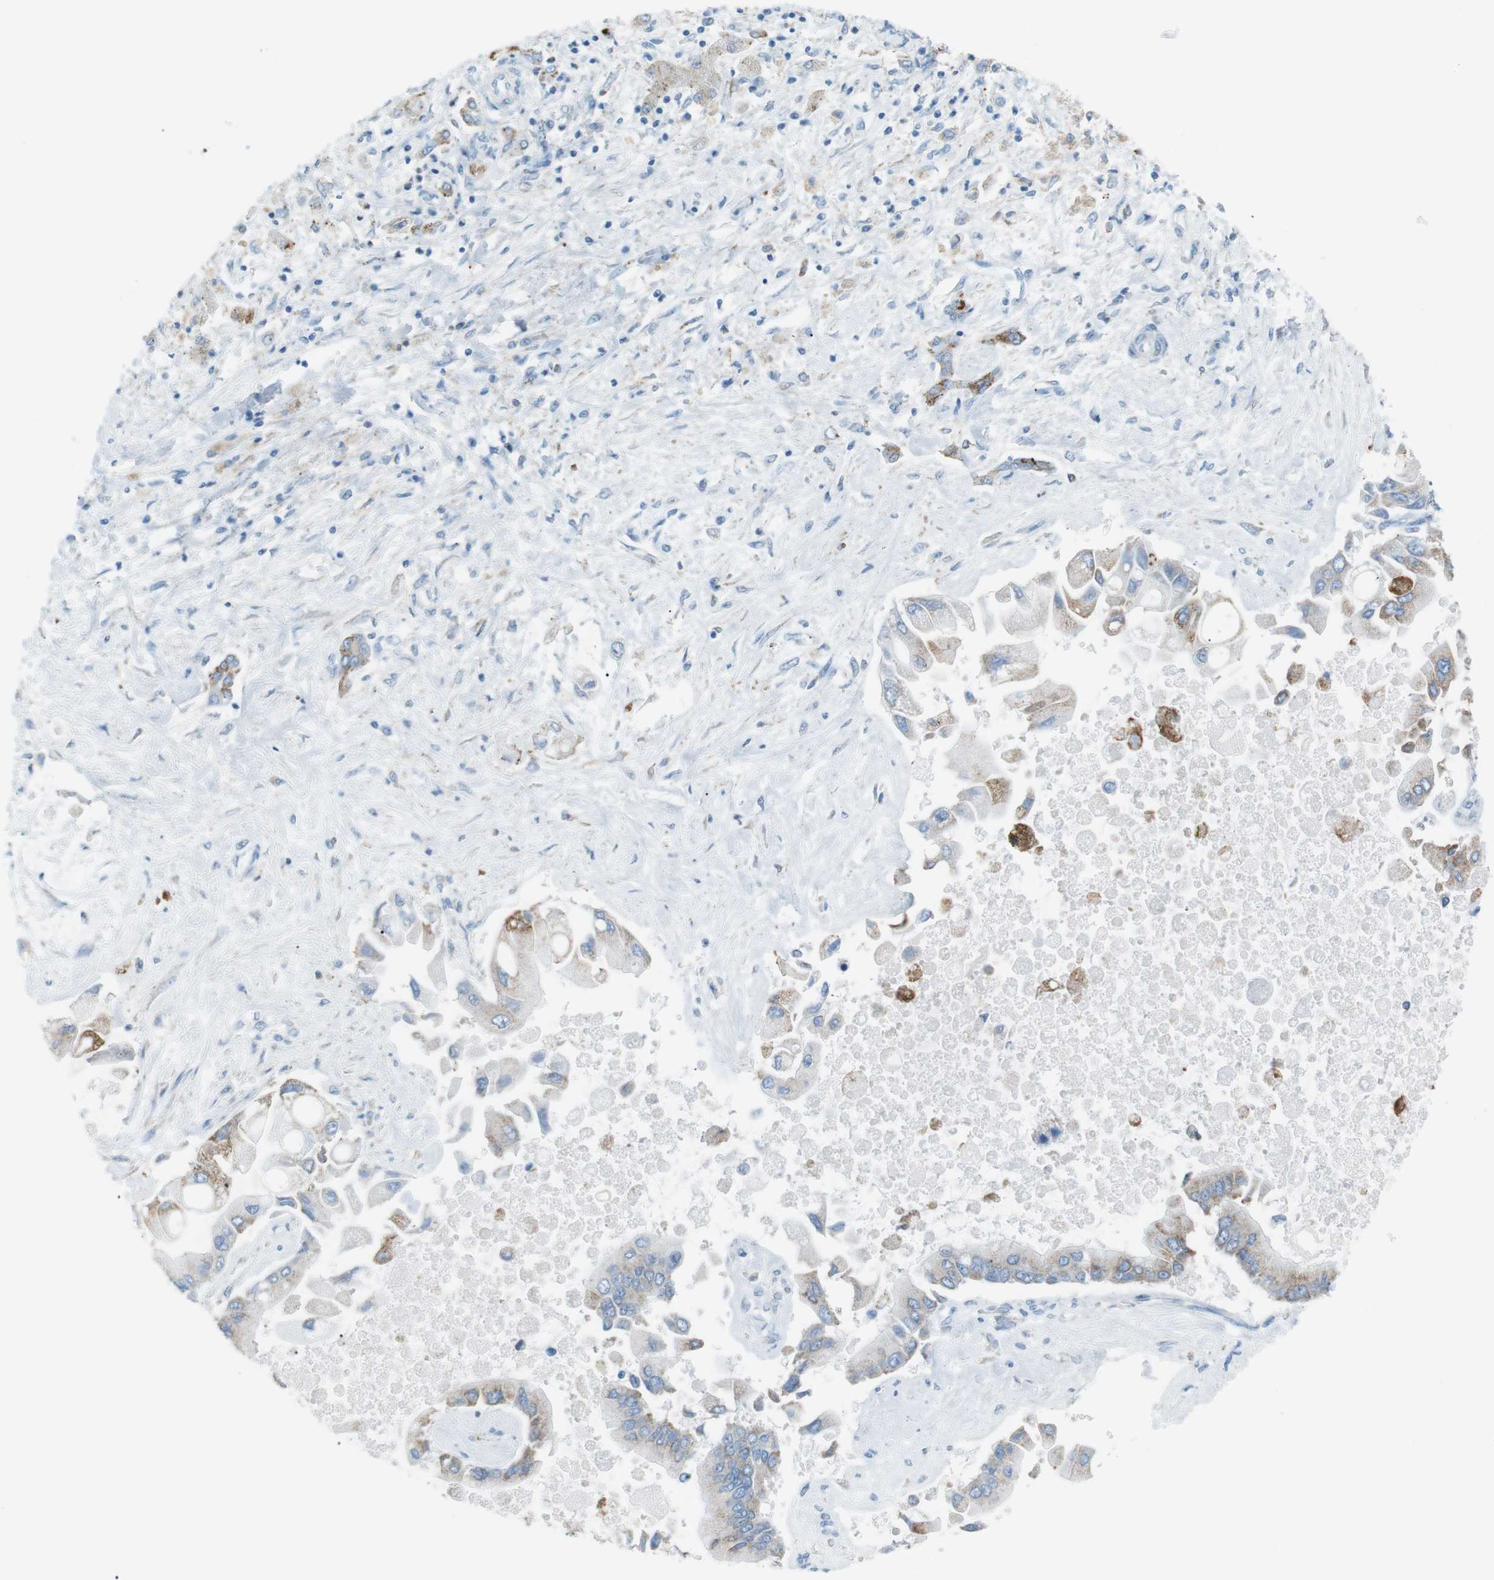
{"staining": {"intensity": "moderate", "quantity": "<25%", "location": "cytoplasmic/membranous"}, "tissue": "liver cancer", "cell_type": "Tumor cells", "image_type": "cancer", "snomed": [{"axis": "morphology", "description": "Cholangiocarcinoma"}, {"axis": "topography", "description": "Liver"}], "caption": "Protein expression analysis of liver cancer (cholangiocarcinoma) reveals moderate cytoplasmic/membranous positivity in approximately <25% of tumor cells.", "gene": "VAMP1", "patient": {"sex": "male", "age": 50}}